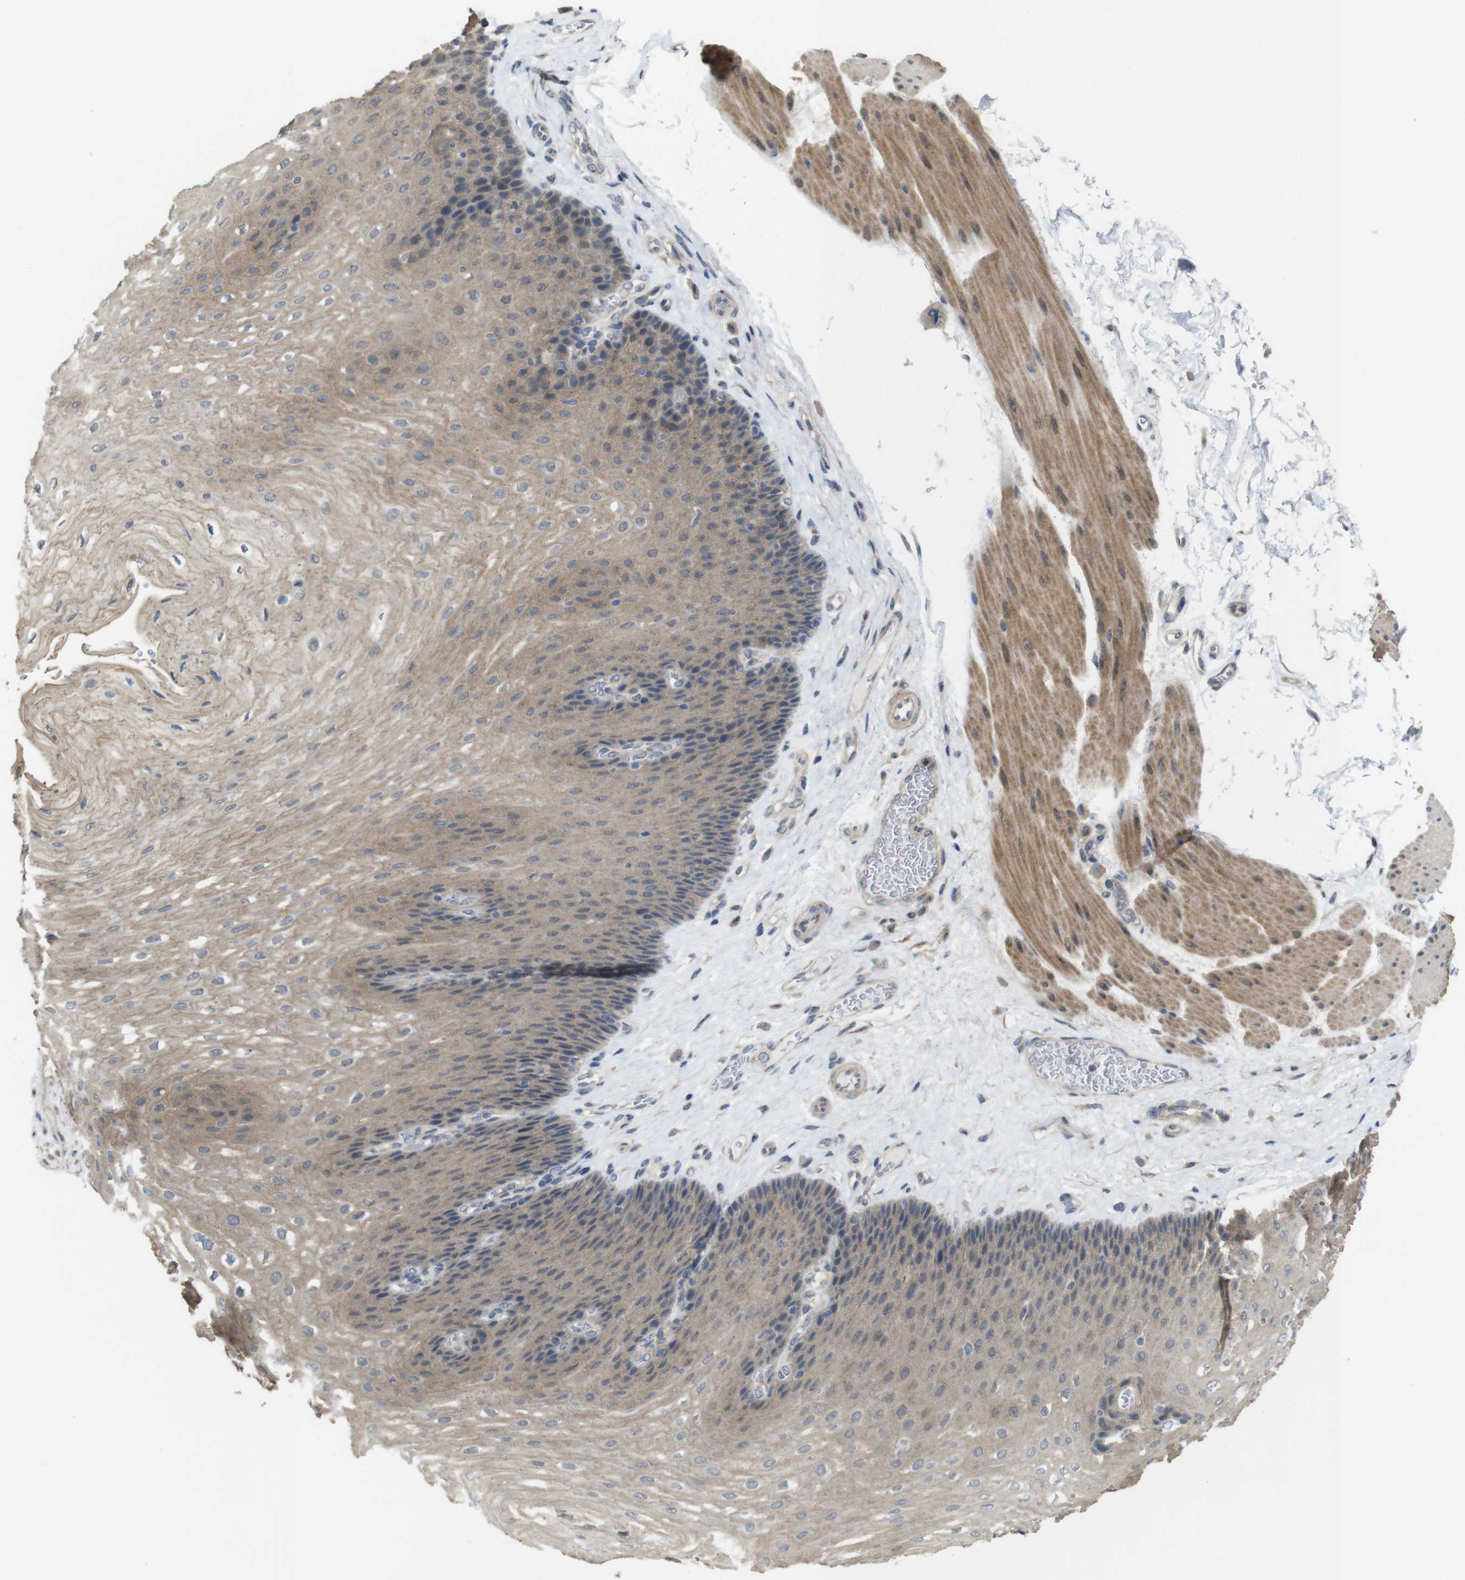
{"staining": {"intensity": "weak", "quantity": ">75%", "location": "cytoplasmic/membranous"}, "tissue": "esophagus", "cell_type": "Squamous epithelial cells", "image_type": "normal", "snomed": [{"axis": "morphology", "description": "Normal tissue, NOS"}, {"axis": "topography", "description": "Esophagus"}], "caption": "Squamous epithelial cells reveal low levels of weak cytoplasmic/membranous expression in about >75% of cells in normal human esophagus. (brown staining indicates protein expression, while blue staining denotes nuclei).", "gene": "CDC34", "patient": {"sex": "female", "age": 72}}